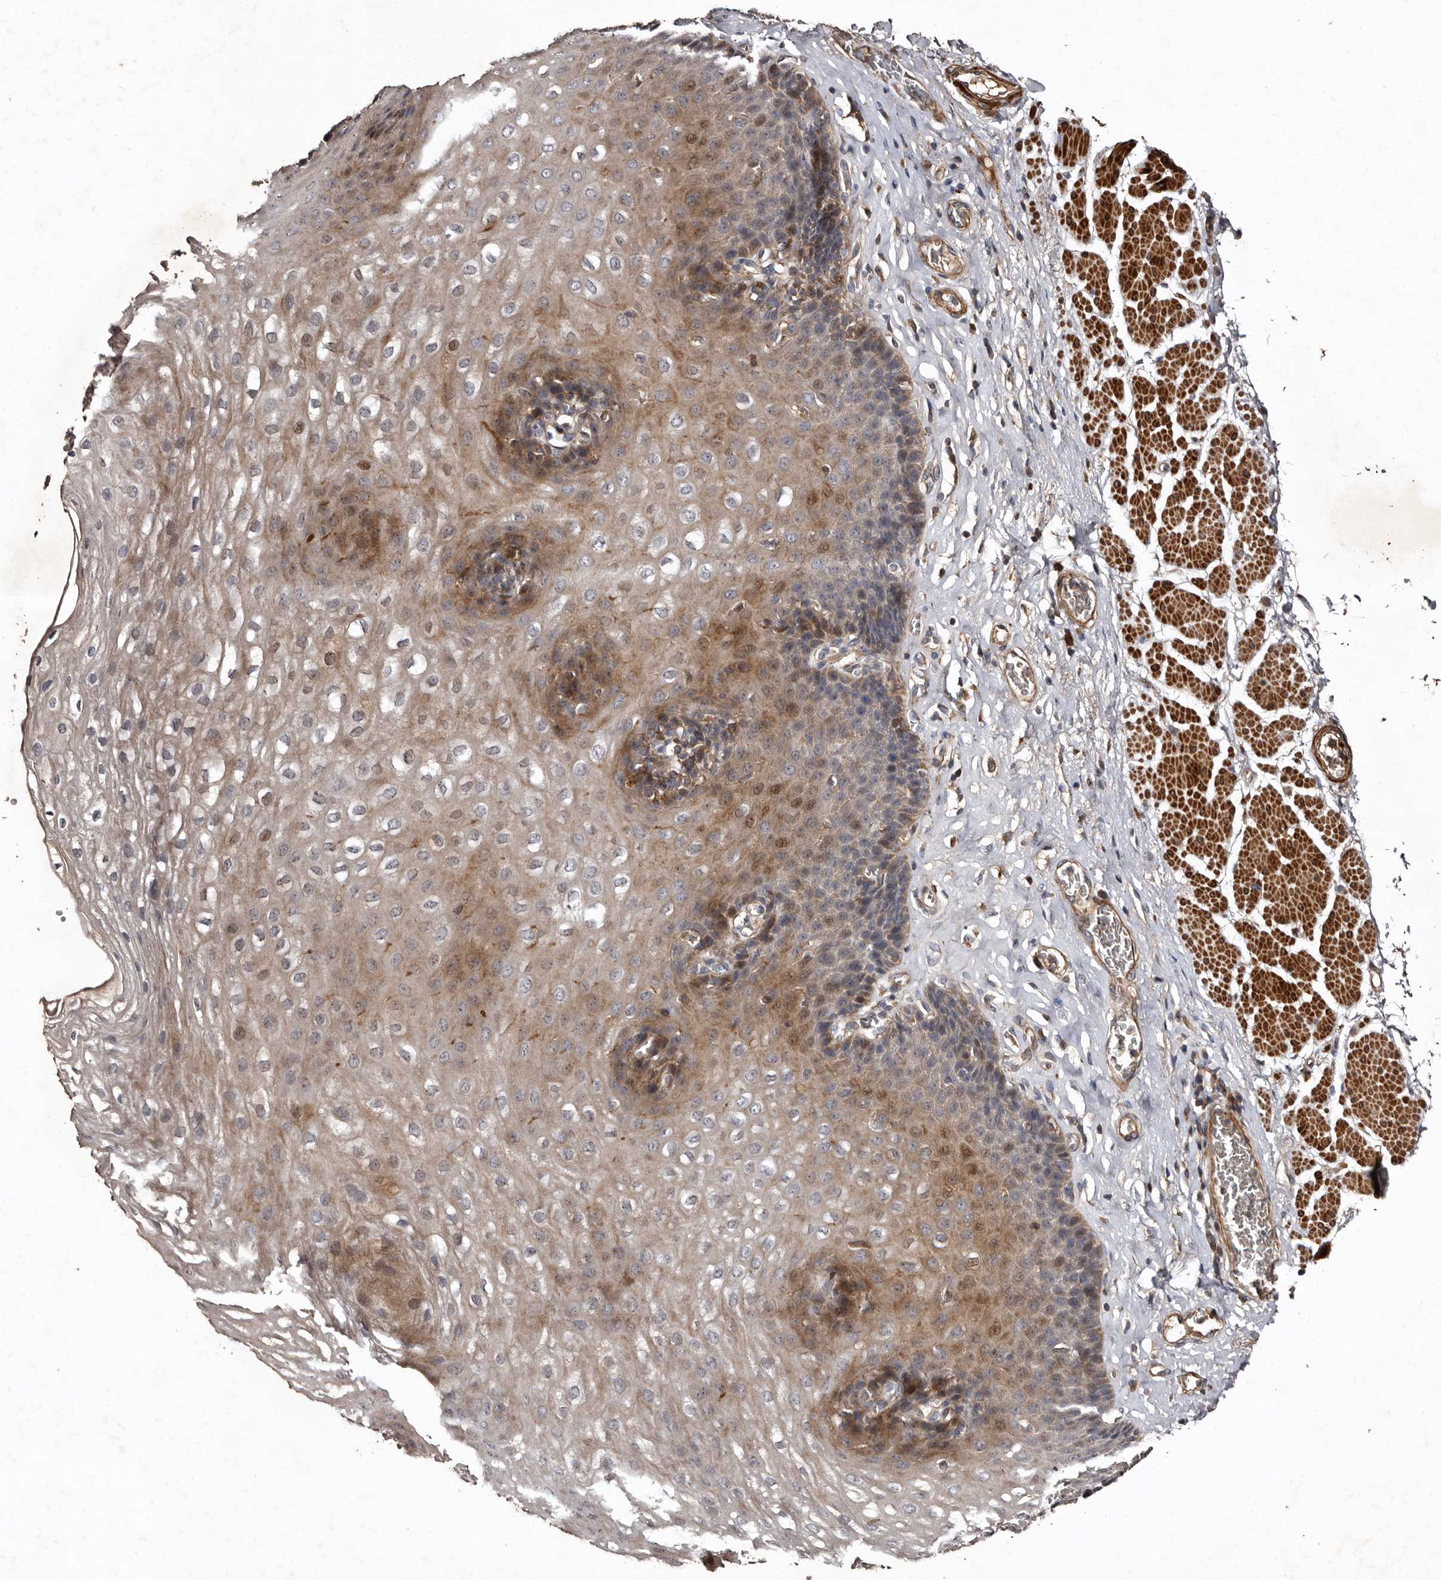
{"staining": {"intensity": "moderate", "quantity": "25%-75%", "location": "cytoplasmic/membranous"}, "tissue": "esophagus", "cell_type": "Squamous epithelial cells", "image_type": "normal", "snomed": [{"axis": "morphology", "description": "Normal tissue, NOS"}, {"axis": "topography", "description": "Esophagus"}], "caption": "Immunohistochemistry of benign human esophagus displays medium levels of moderate cytoplasmic/membranous staining in approximately 25%-75% of squamous epithelial cells.", "gene": "PRKD3", "patient": {"sex": "female", "age": 66}}